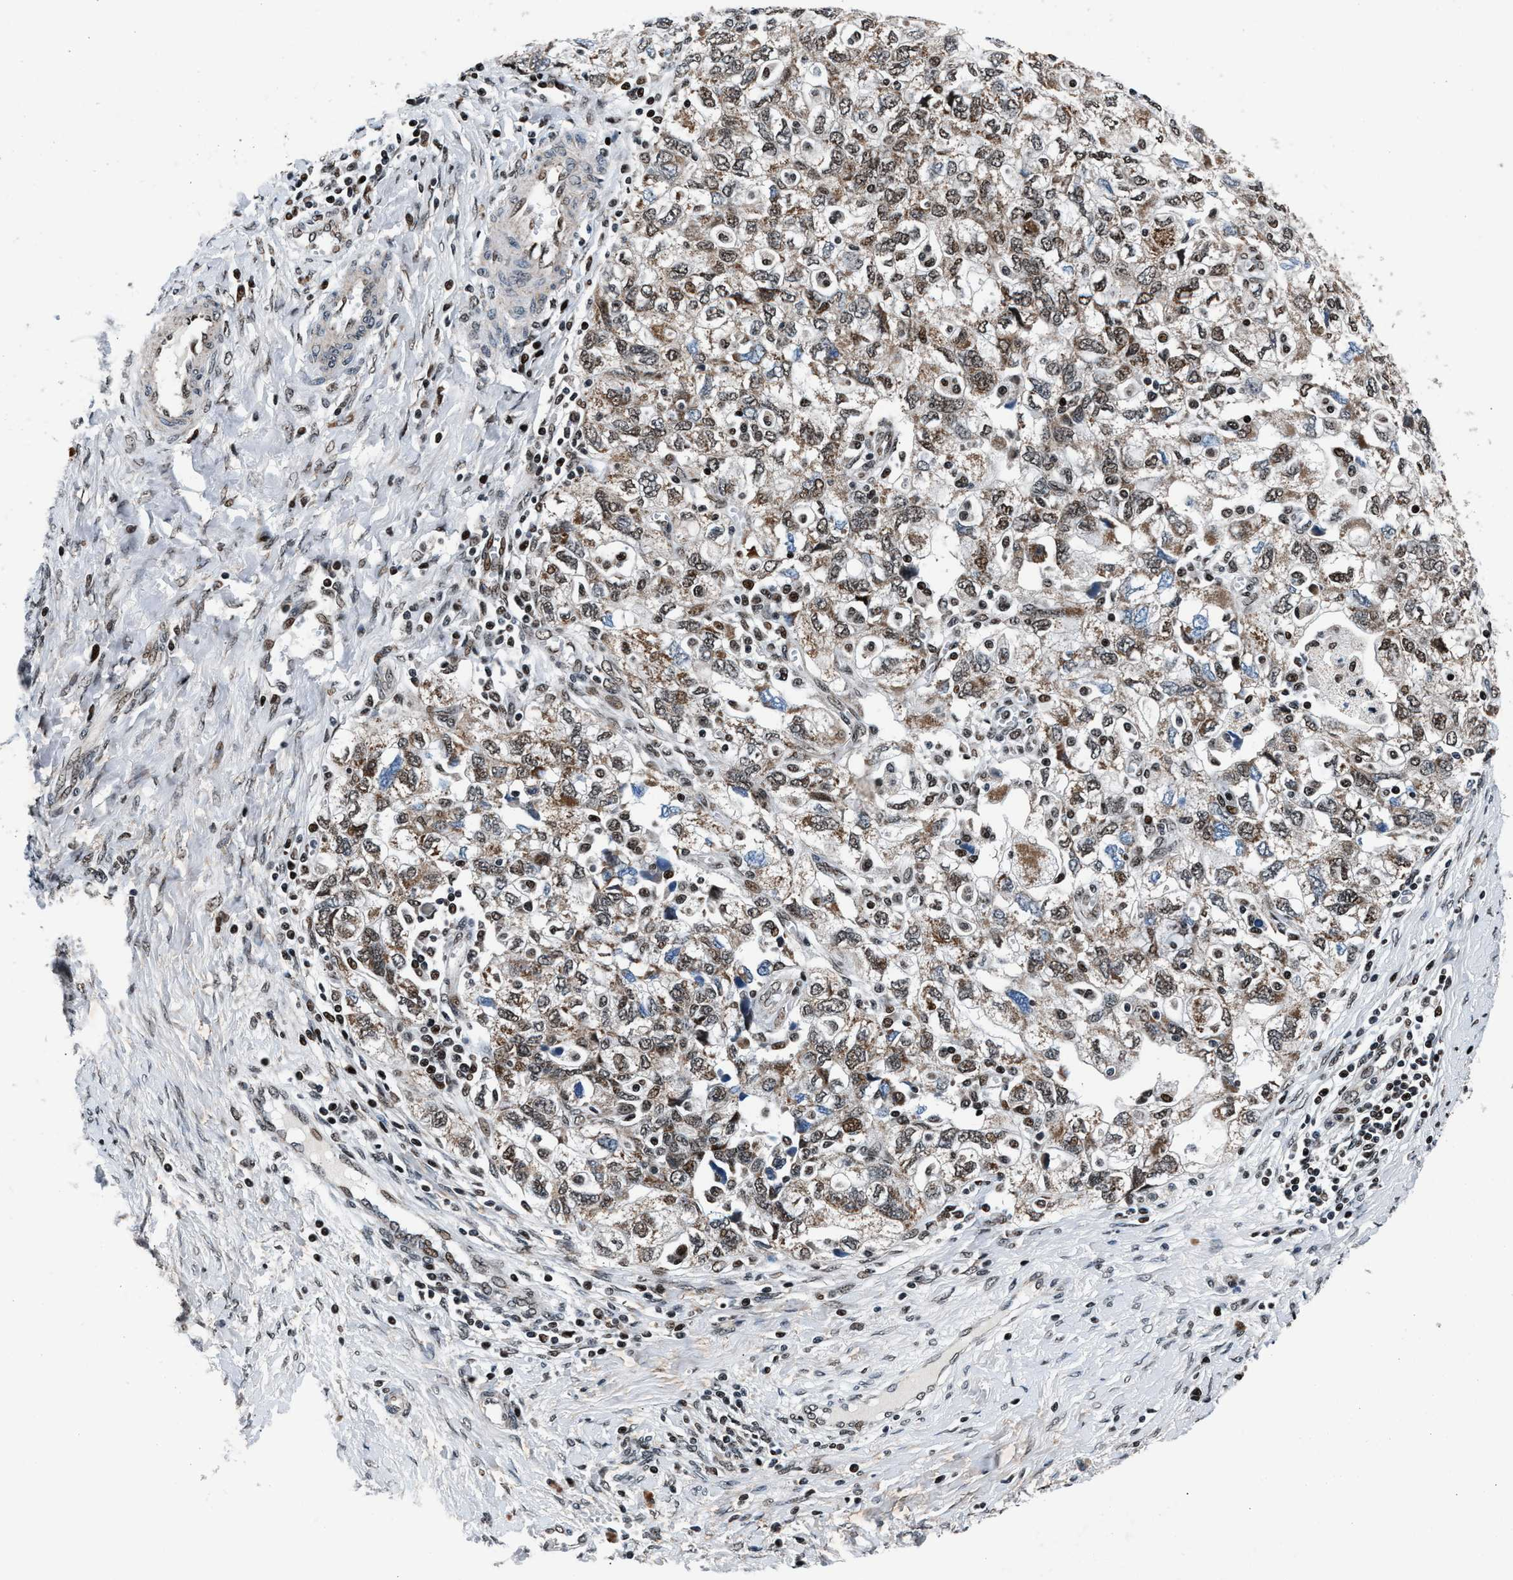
{"staining": {"intensity": "weak", "quantity": "25%-75%", "location": "nuclear"}, "tissue": "ovarian cancer", "cell_type": "Tumor cells", "image_type": "cancer", "snomed": [{"axis": "morphology", "description": "Carcinoma, NOS"}, {"axis": "morphology", "description": "Cystadenocarcinoma, serous, NOS"}, {"axis": "topography", "description": "Ovary"}], "caption": "Ovarian cancer stained with DAB (3,3'-diaminobenzidine) immunohistochemistry reveals low levels of weak nuclear positivity in about 25%-75% of tumor cells.", "gene": "PRRC2B", "patient": {"sex": "female", "age": 69}}